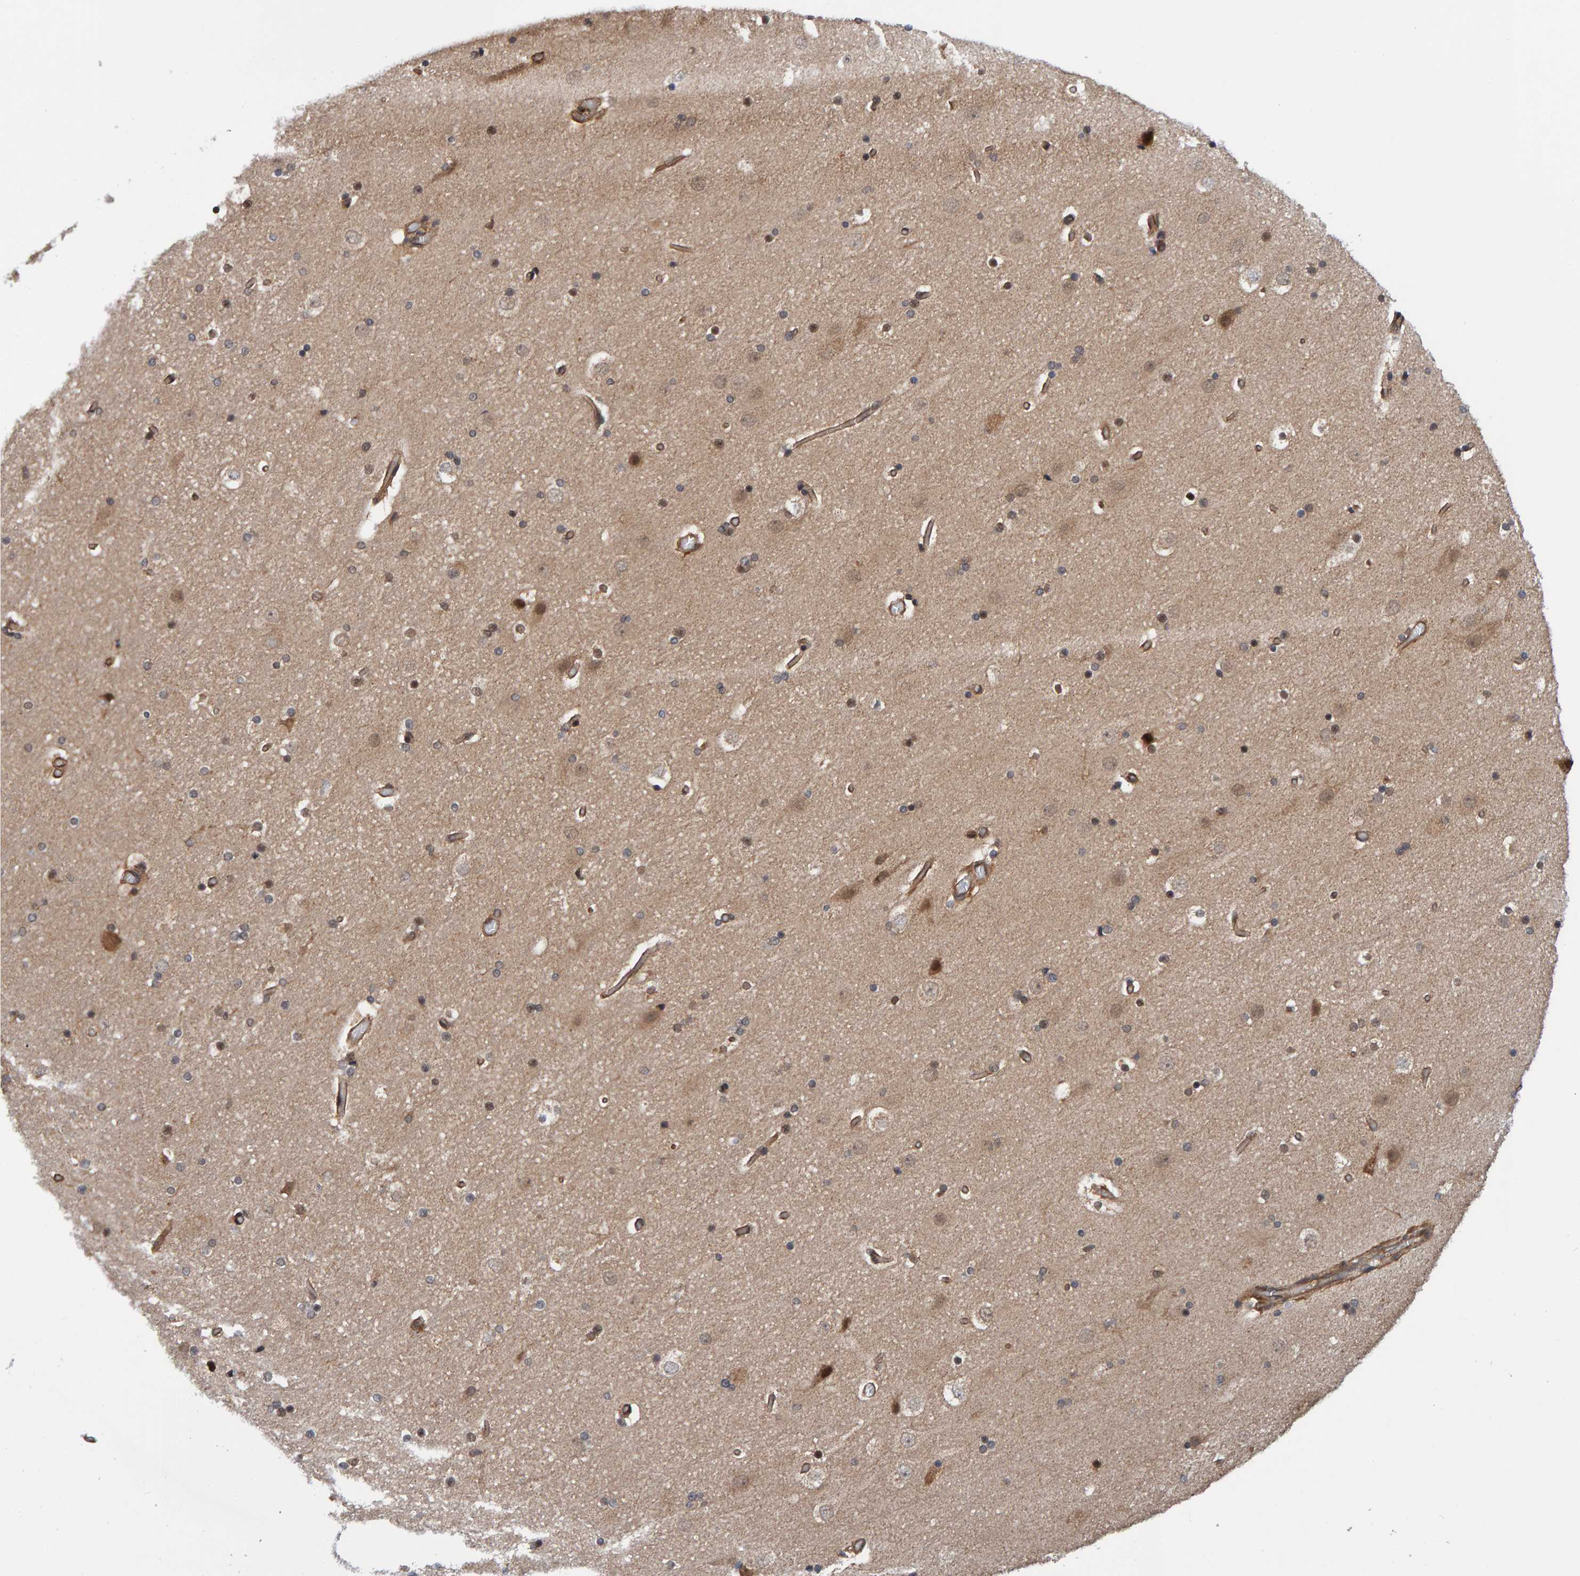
{"staining": {"intensity": "moderate", "quantity": ">75%", "location": "cytoplasmic/membranous"}, "tissue": "cerebral cortex", "cell_type": "Endothelial cells", "image_type": "normal", "snomed": [{"axis": "morphology", "description": "Normal tissue, NOS"}, {"axis": "topography", "description": "Cerebral cortex"}], "caption": "Immunohistochemical staining of normal human cerebral cortex shows >75% levels of moderate cytoplasmic/membranous protein positivity in about >75% of endothelial cells.", "gene": "SCRN2", "patient": {"sex": "male", "age": 57}}